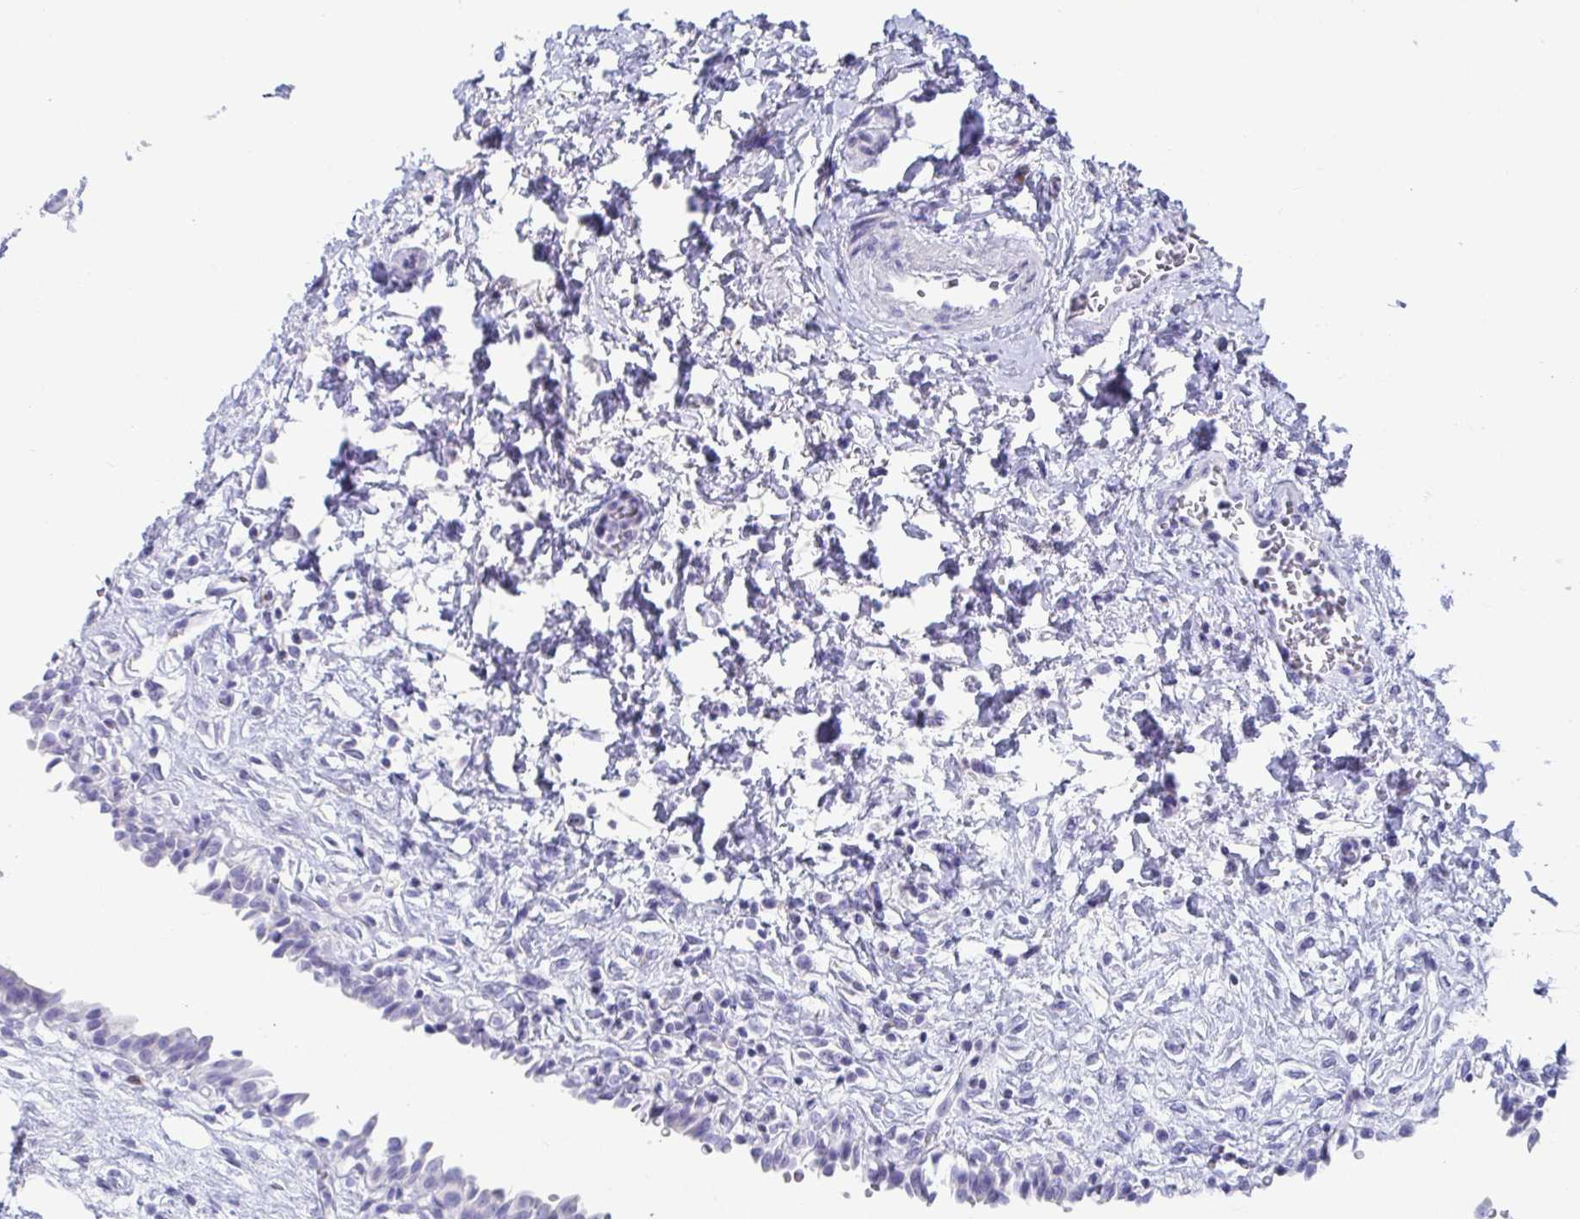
{"staining": {"intensity": "negative", "quantity": "none", "location": "none"}, "tissue": "urinary bladder", "cell_type": "Urothelial cells", "image_type": "normal", "snomed": [{"axis": "morphology", "description": "Normal tissue, NOS"}, {"axis": "topography", "description": "Urinary bladder"}], "caption": "Immunohistochemistry histopathology image of normal urinary bladder: human urinary bladder stained with DAB displays no significant protein positivity in urothelial cells. The staining is performed using DAB brown chromogen with nuclei counter-stained in using hematoxylin.", "gene": "PLA2G1B", "patient": {"sex": "male", "age": 37}}